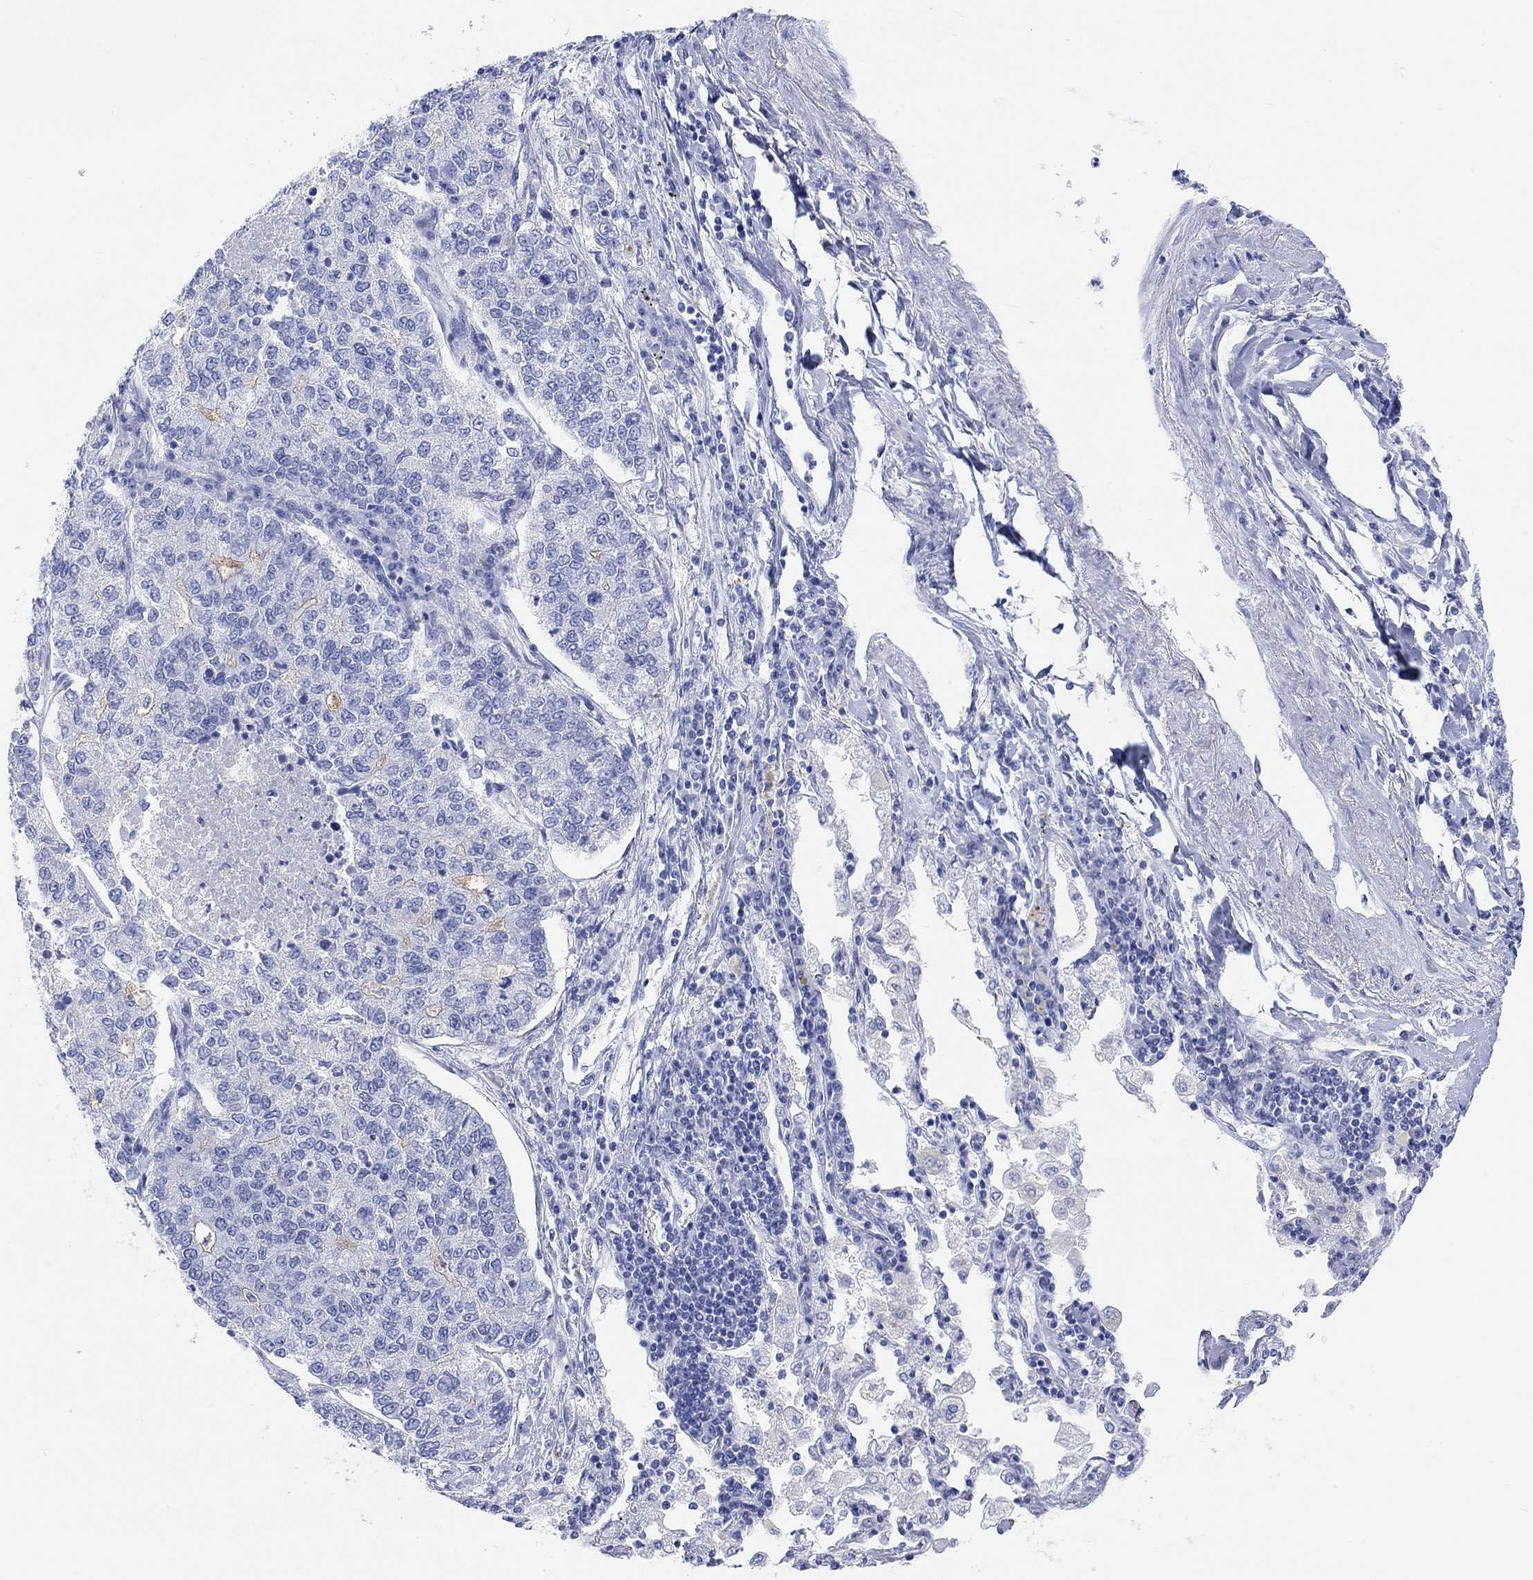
{"staining": {"intensity": "weak", "quantity": "<25%", "location": "cytoplasmic/membranous"}, "tissue": "lung cancer", "cell_type": "Tumor cells", "image_type": "cancer", "snomed": [{"axis": "morphology", "description": "Adenocarcinoma, NOS"}, {"axis": "topography", "description": "Lung"}], "caption": "A histopathology image of human lung adenocarcinoma is negative for staining in tumor cells.", "gene": "XIRP2", "patient": {"sex": "male", "age": 49}}